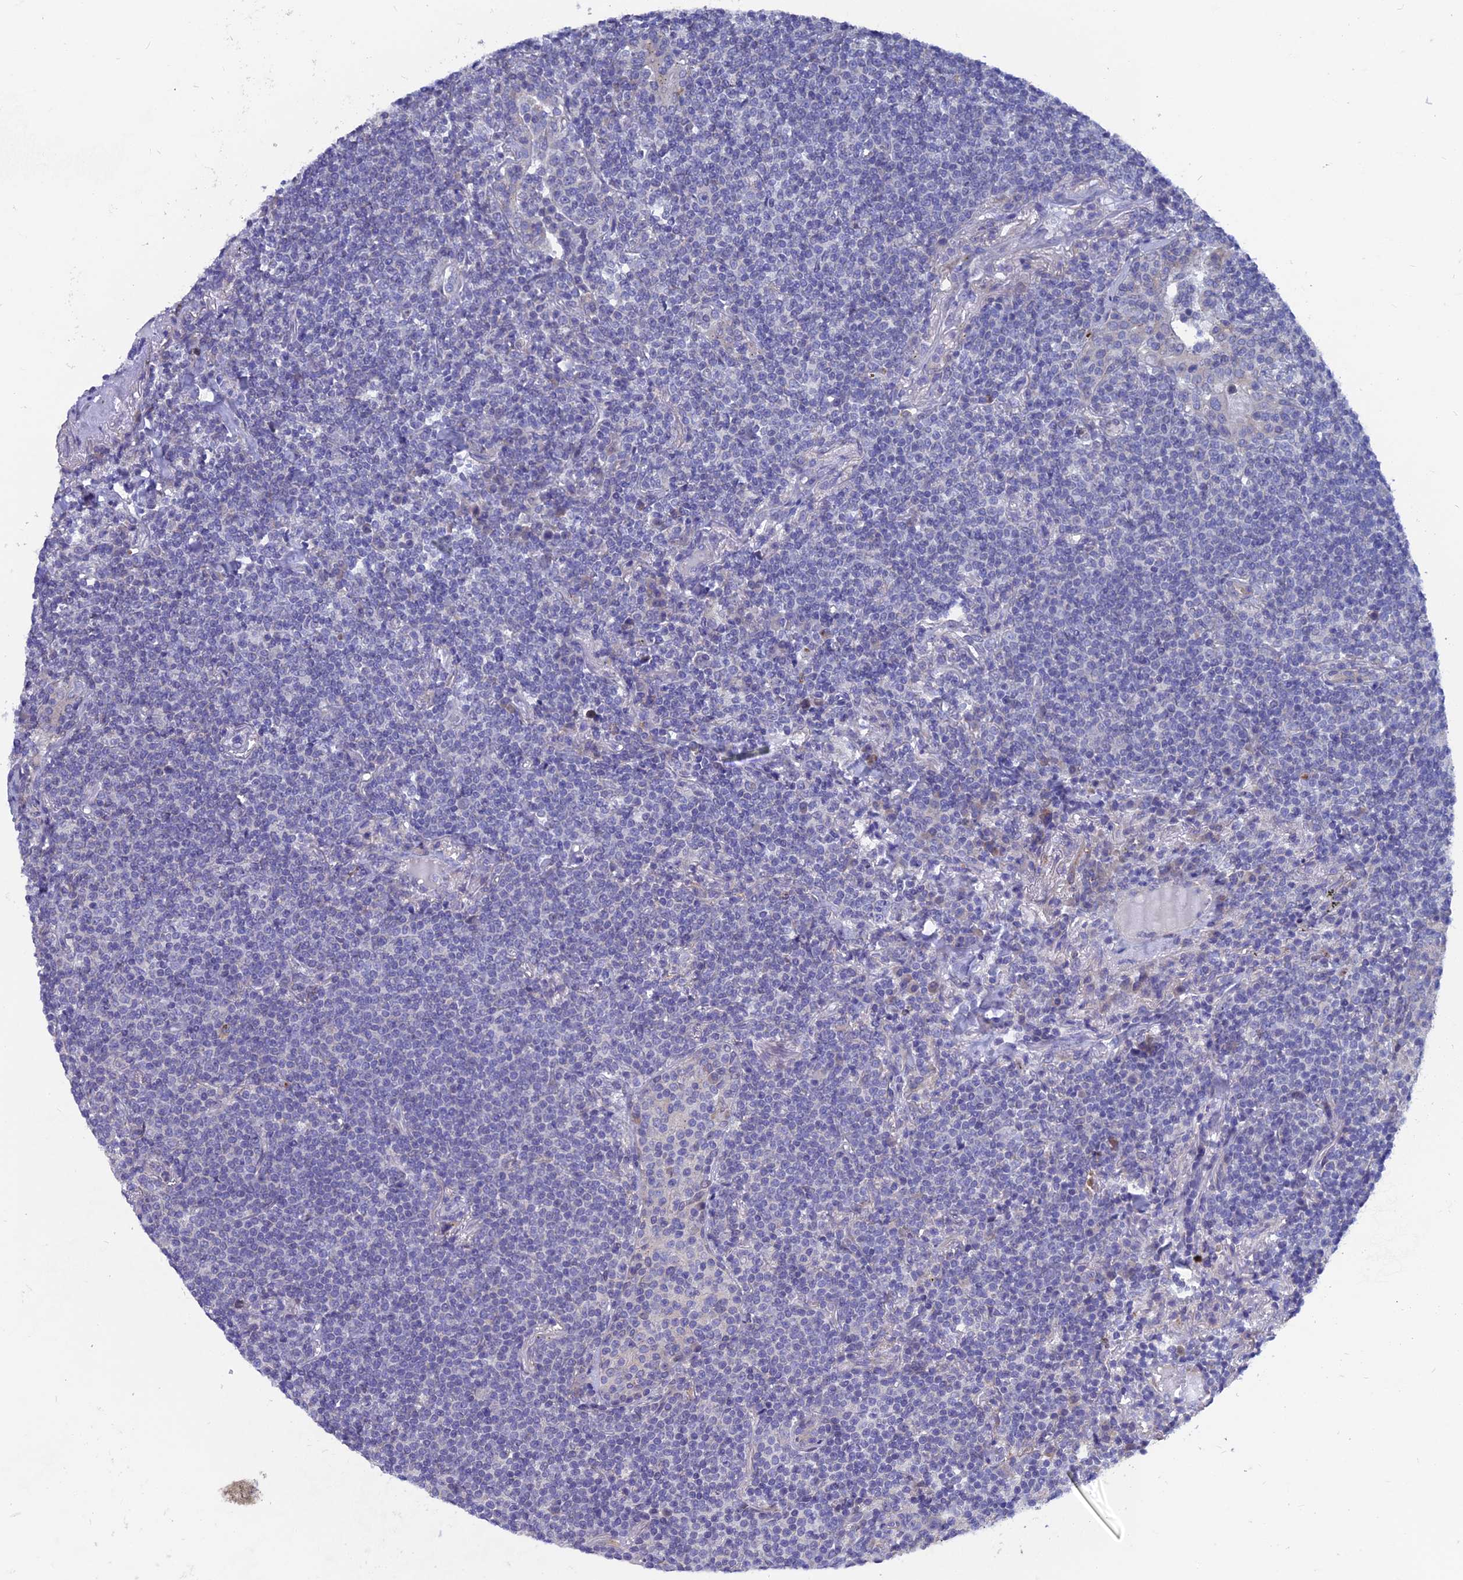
{"staining": {"intensity": "negative", "quantity": "none", "location": "none"}, "tissue": "lymphoma", "cell_type": "Tumor cells", "image_type": "cancer", "snomed": [{"axis": "morphology", "description": "Malignant lymphoma, non-Hodgkin's type, Low grade"}, {"axis": "topography", "description": "Lung"}], "caption": "Immunohistochemistry (IHC) image of human lymphoma stained for a protein (brown), which reveals no staining in tumor cells.", "gene": "AK4", "patient": {"sex": "female", "age": 71}}